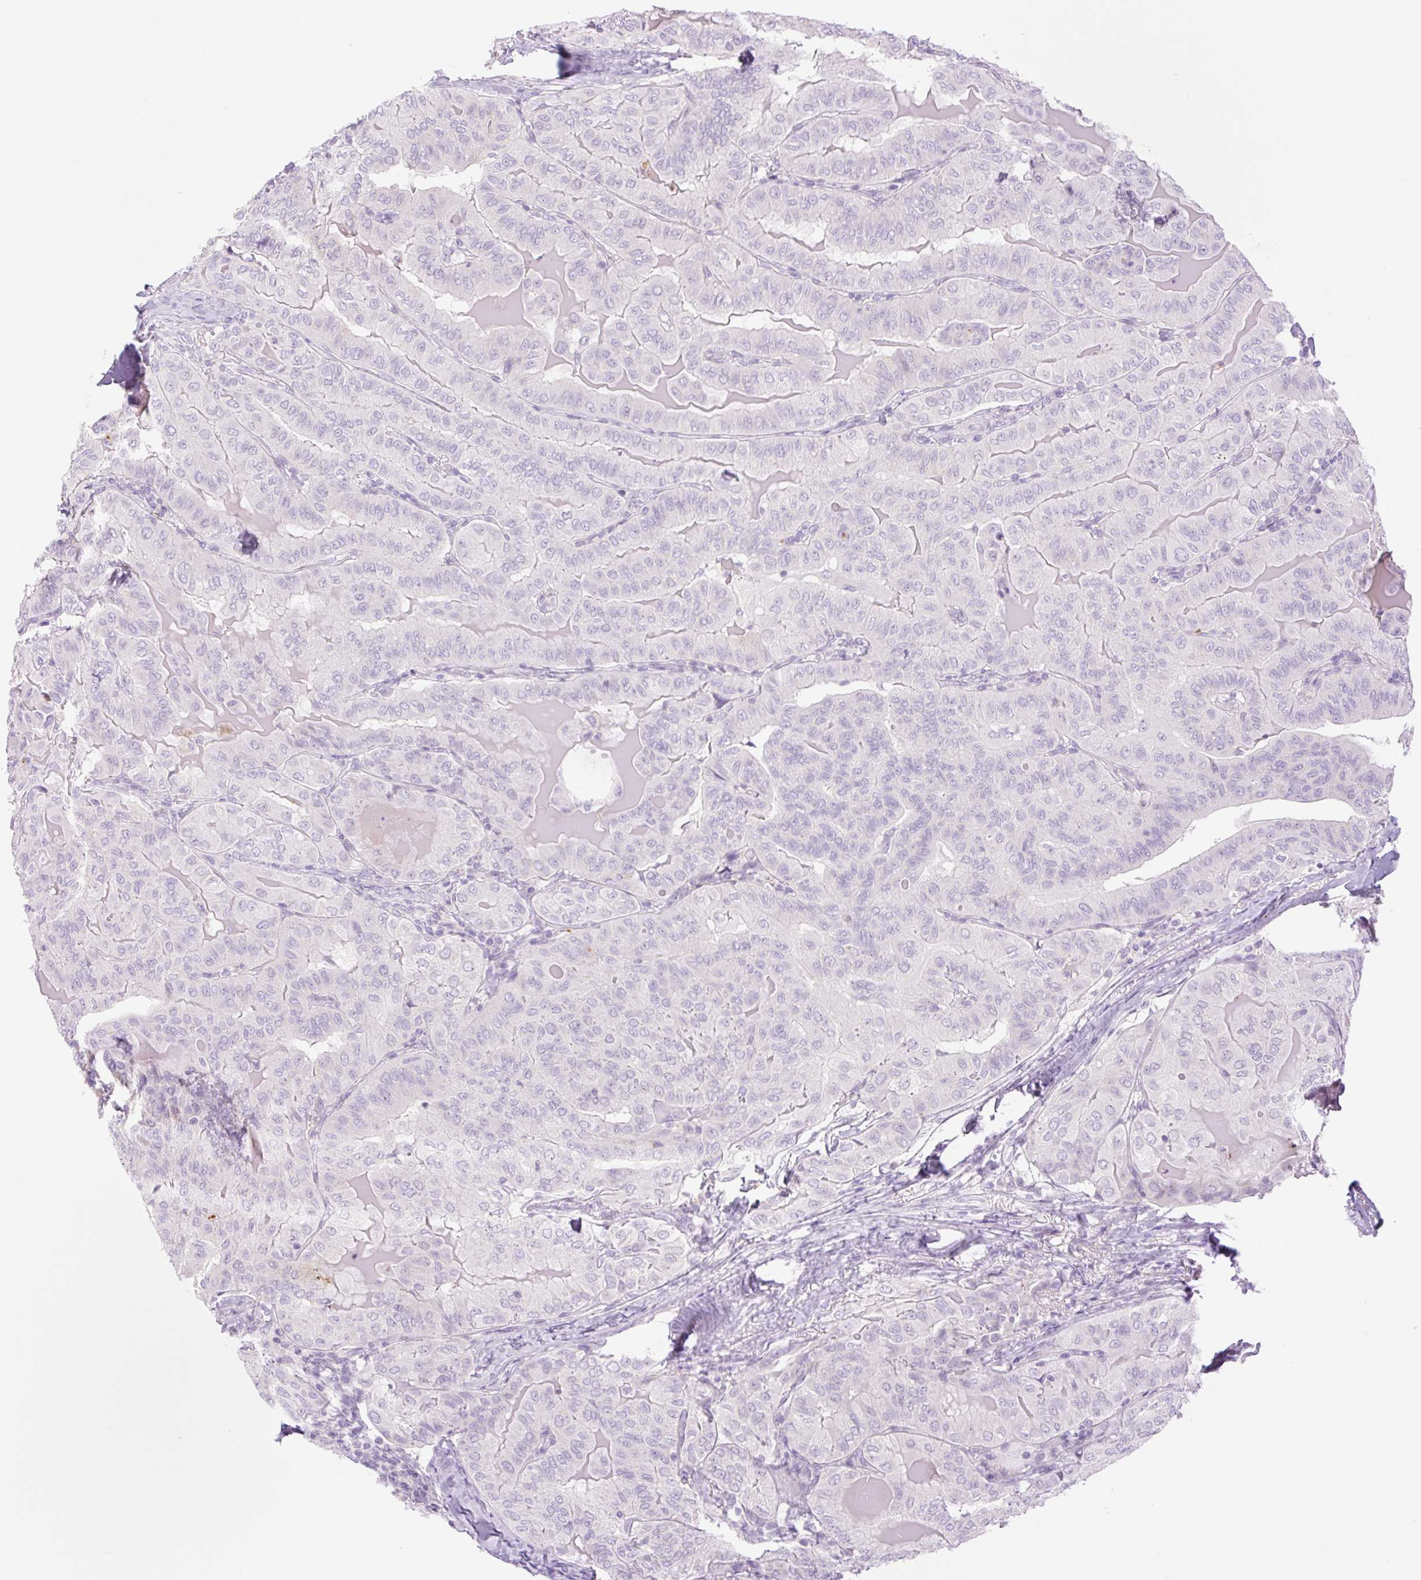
{"staining": {"intensity": "negative", "quantity": "none", "location": "none"}, "tissue": "thyroid cancer", "cell_type": "Tumor cells", "image_type": "cancer", "snomed": [{"axis": "morphology", "description": "Papillary adenocarcinoma, NOS"}, {"axis": "topography", "description": "Thyroid gland"}], "caption": "Thyroid cancer was stained to show a protein in brown. There is no significant staining in tumor cells.", "gene": "TBX15", "patient": {"sex": "female", "age": 68}}